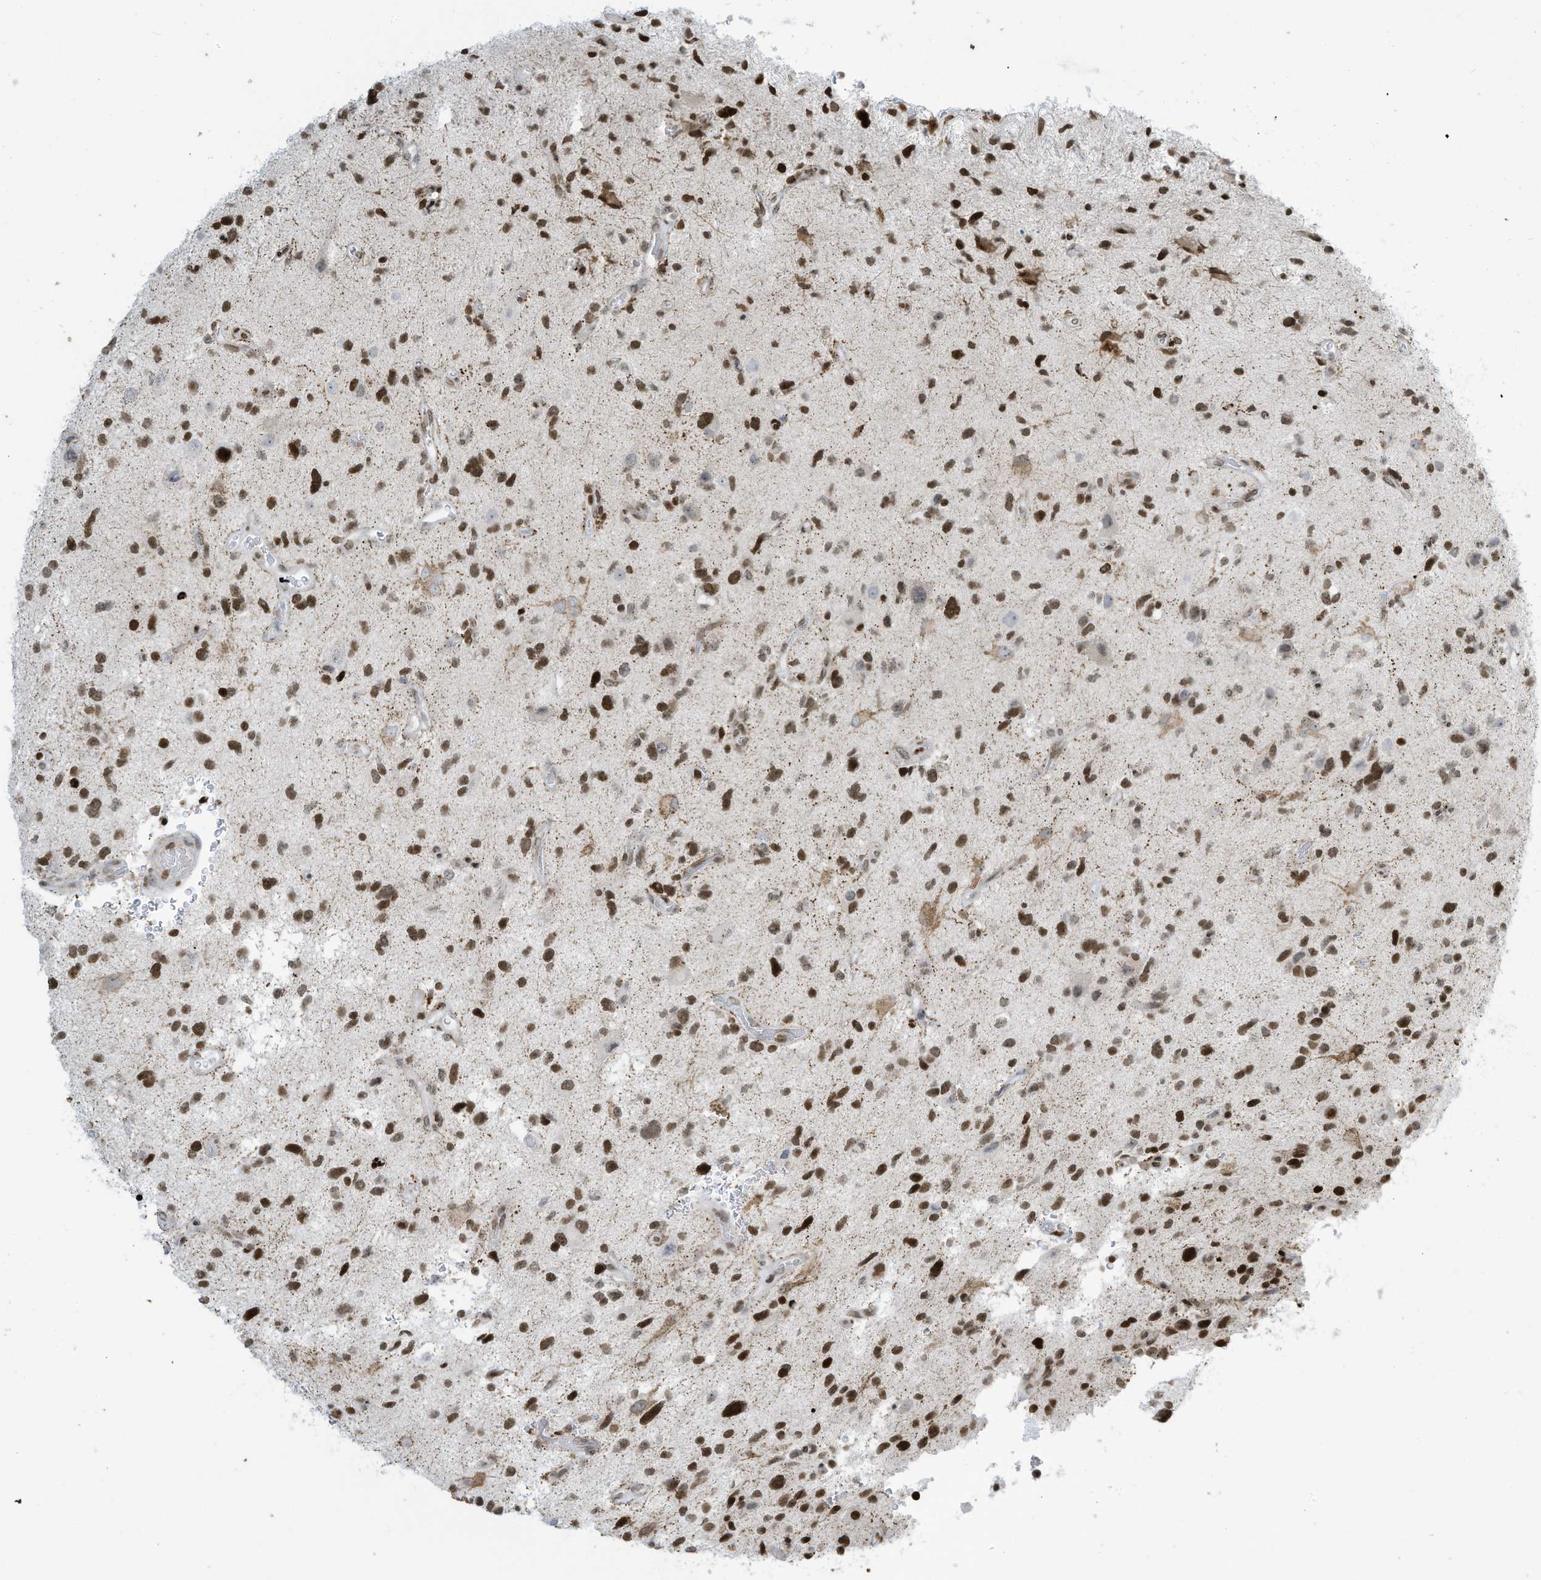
{"staining": {"intensity": "moderate", "quantity": "25%-75%", "location": "nuclear"}, "tissue": "glioma", "cell_type": "Tumor cells", "image_type": "cancer", "snomed": [{"axis": "morphology", "description": "Glioma, malignant, High grade"}, {"axis": "topography", "description": "Brain"}], "caption": "Human glioma stained with a protein marker exhibits moderate staining in tumor cells.", "gene": "ADI1", "patient": {"sex": "male", "age": 33}}